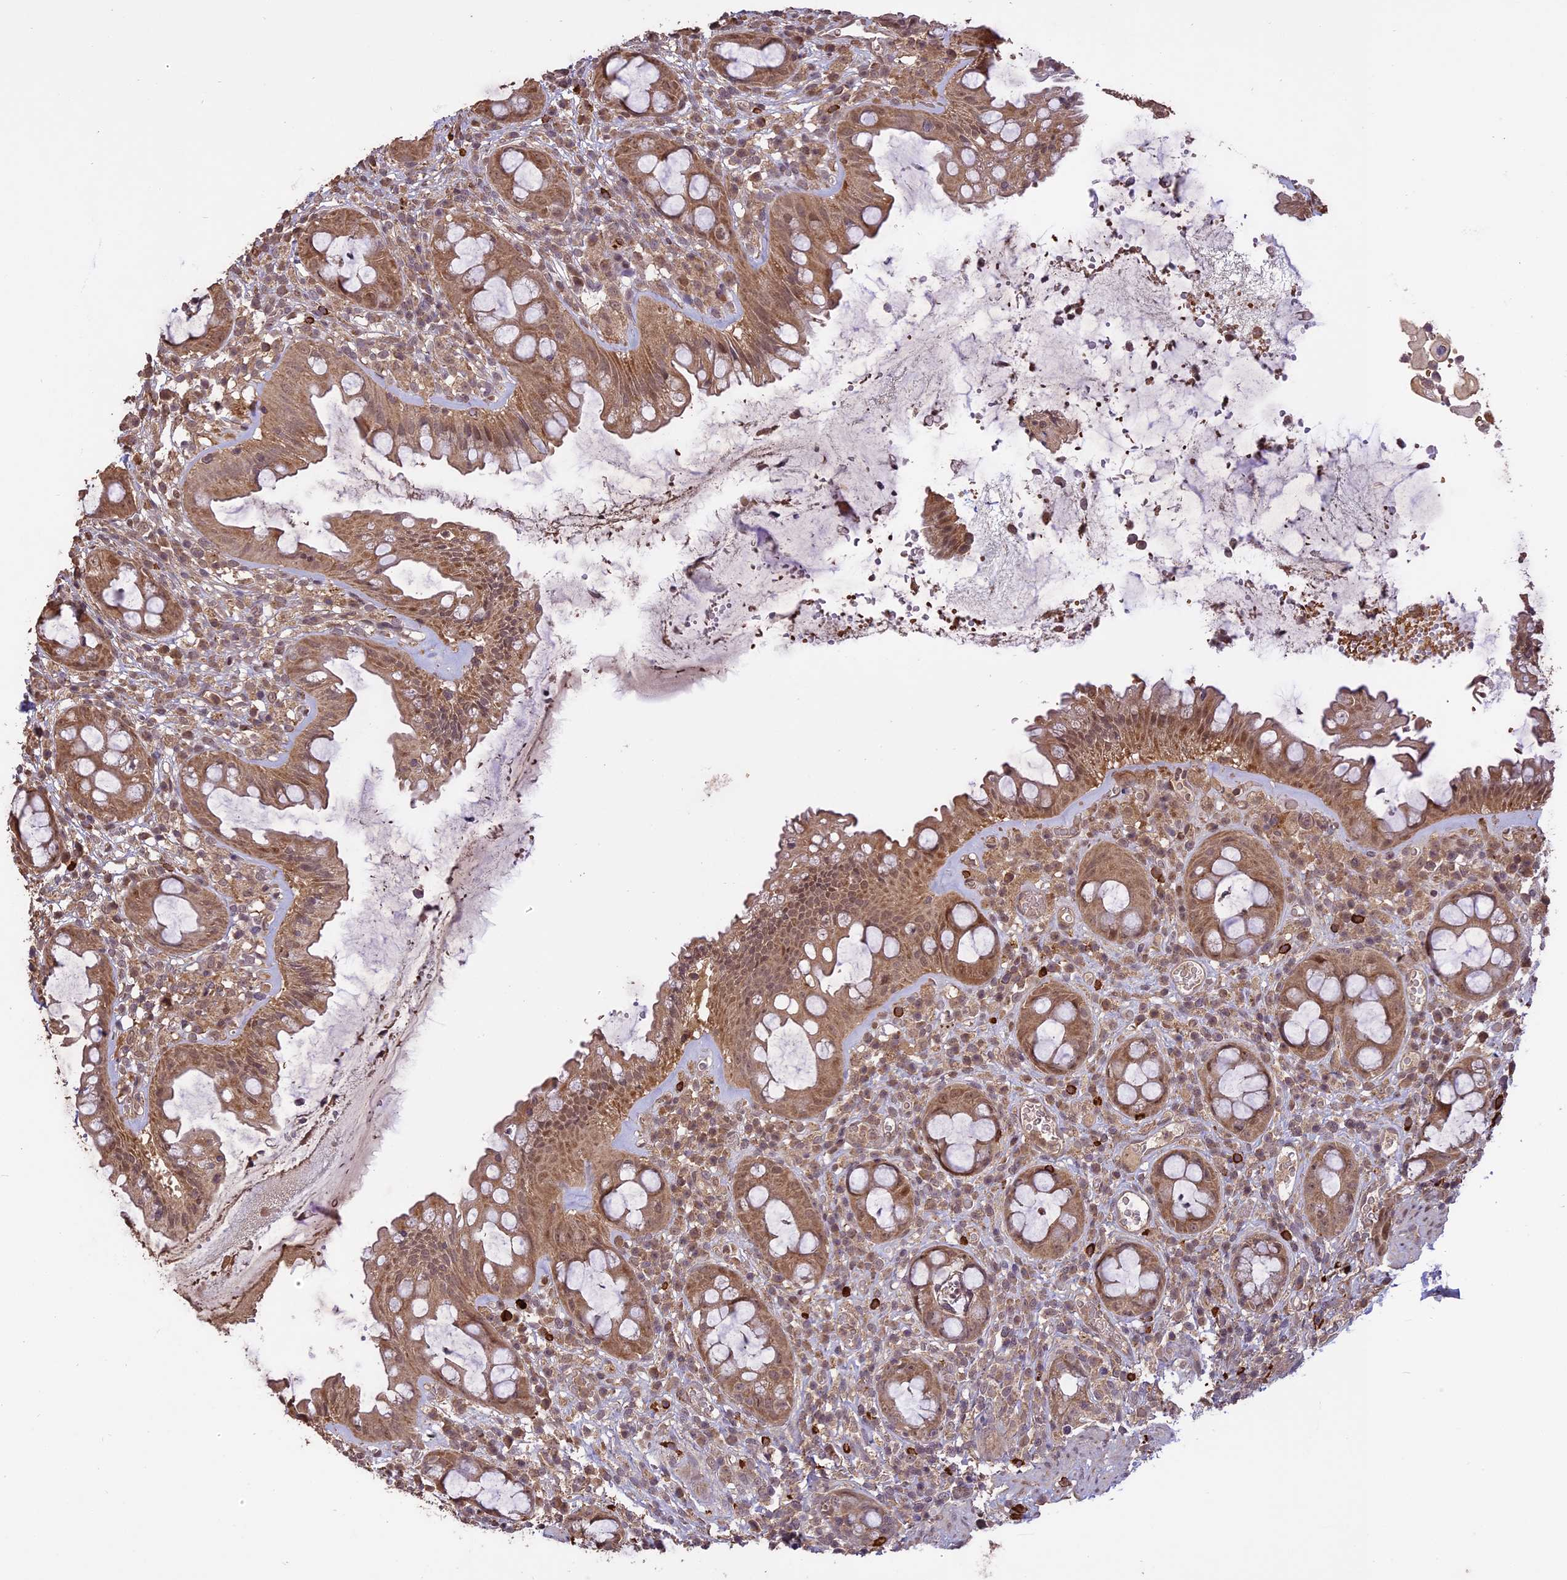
{"staining": {"intensity": "moderate", "quantity": ">75%", "location": "cytoplasmic/membranous"}, "tissue": "rectum", "cell_type": "Glandular cells", "image_type": "normal", "snomed": [{"axis": "morphology", "description": "Normal tissue, NOS"}, {"axis": "topography", "description": "Rectum"}], "caption": "High-magnification brightfield microscopy of benign rectum stained with DAB (3,3'-diaminobenzidine) (brown) and counterstained with hematoxylin (blue). glandular cells exhibit moderate cytoplasmic/membranous staining is appreciated in about>75% of cells.", "gene": "TIGD7", "patient": {"sex": "female", "age": 57}}